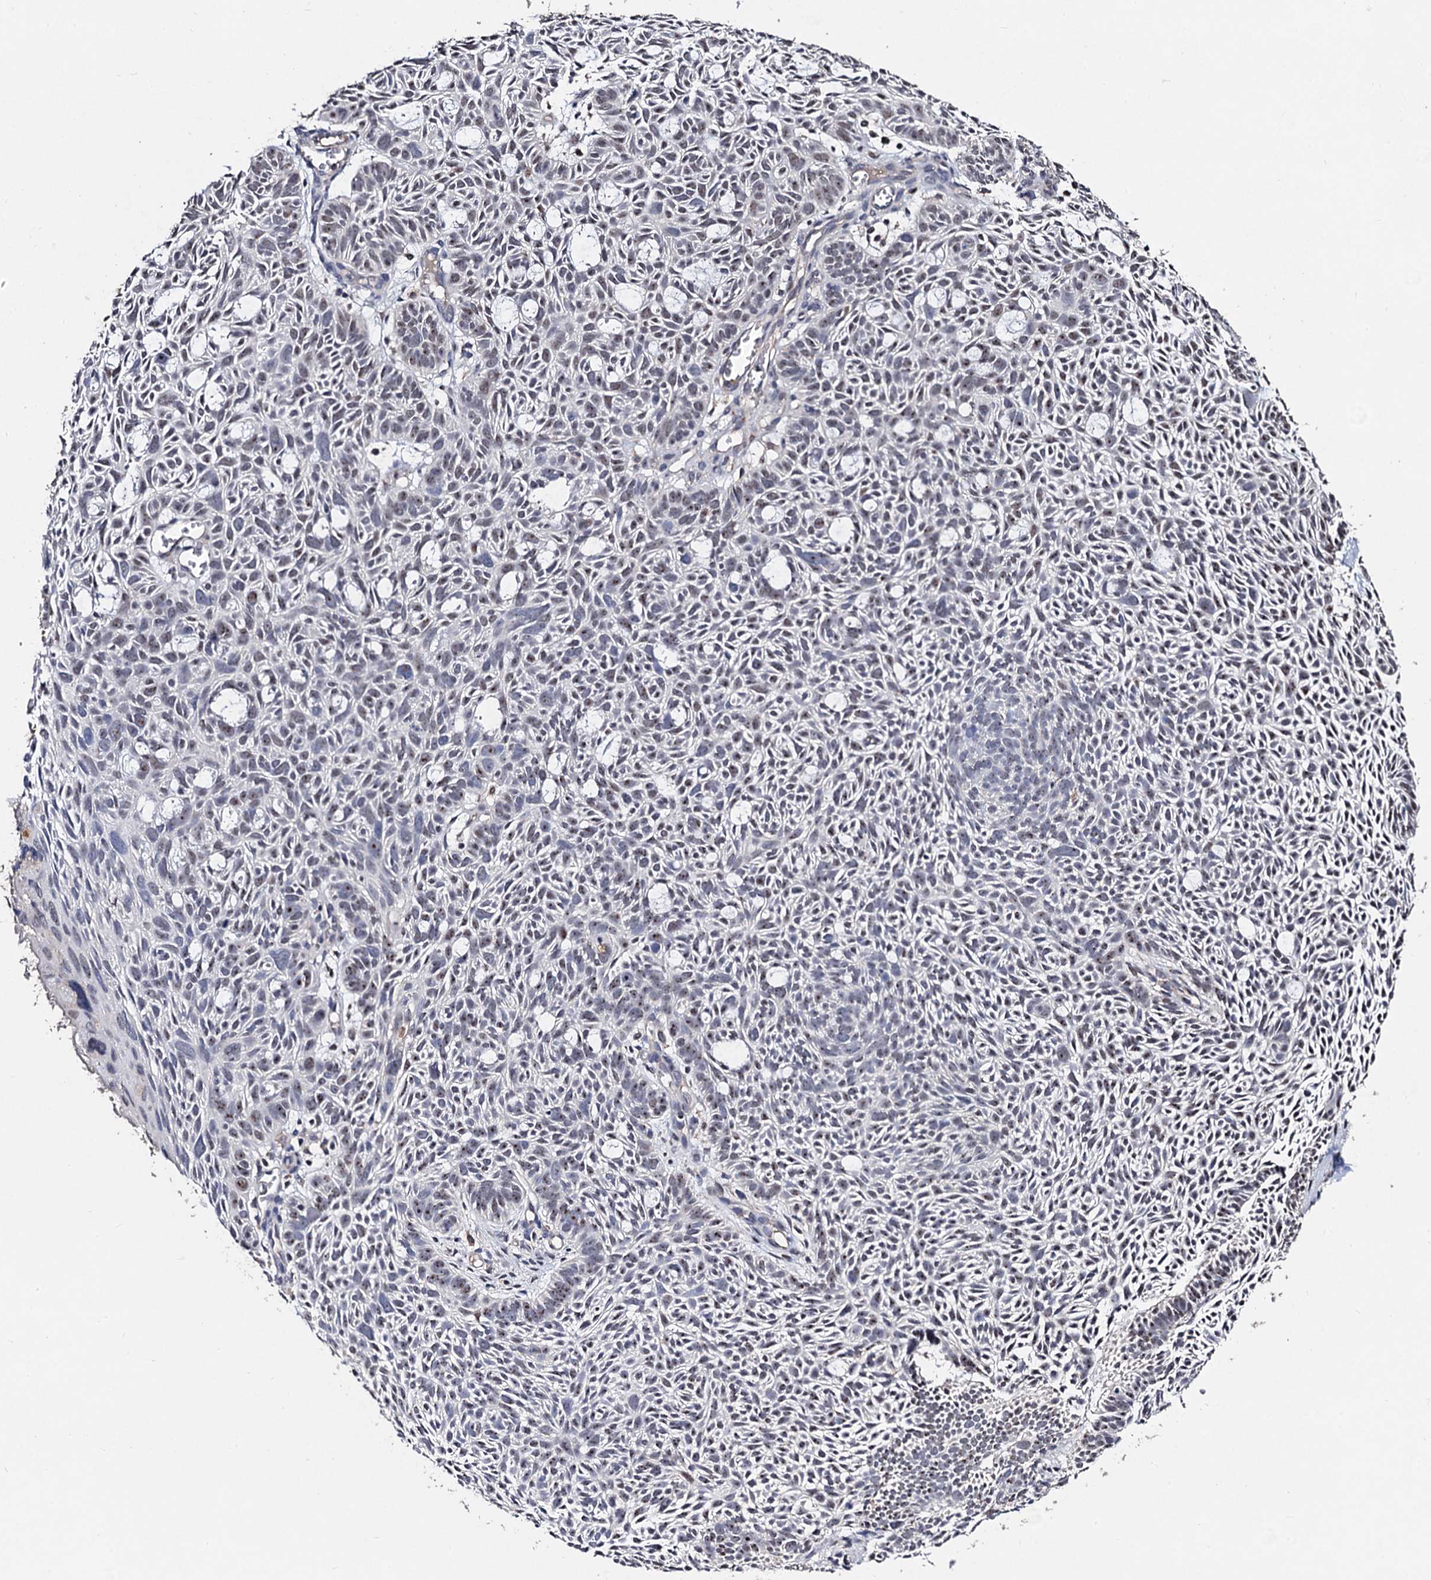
{"staining": {"intensity": "weak", "quantity": "<25%", "location": "nuclear"}, "tissue": "skin cancer", "cell_type": "Tumor cells", "image_type": "cancer", "snomed": [{"axis": "morphology", "description": "Basal cell carcinoma"}, {"axis": "topography", "description": "Skin"}], "caption": "Immunohistochemistry (IHC) photomicrograph of neoplastic tissue: skin basal cell carcinoma stained with DAB reveals no significant protein staining in tumor cells.", "gene": "PPTC7", "patient": {"sex": "male", "age": 69}}